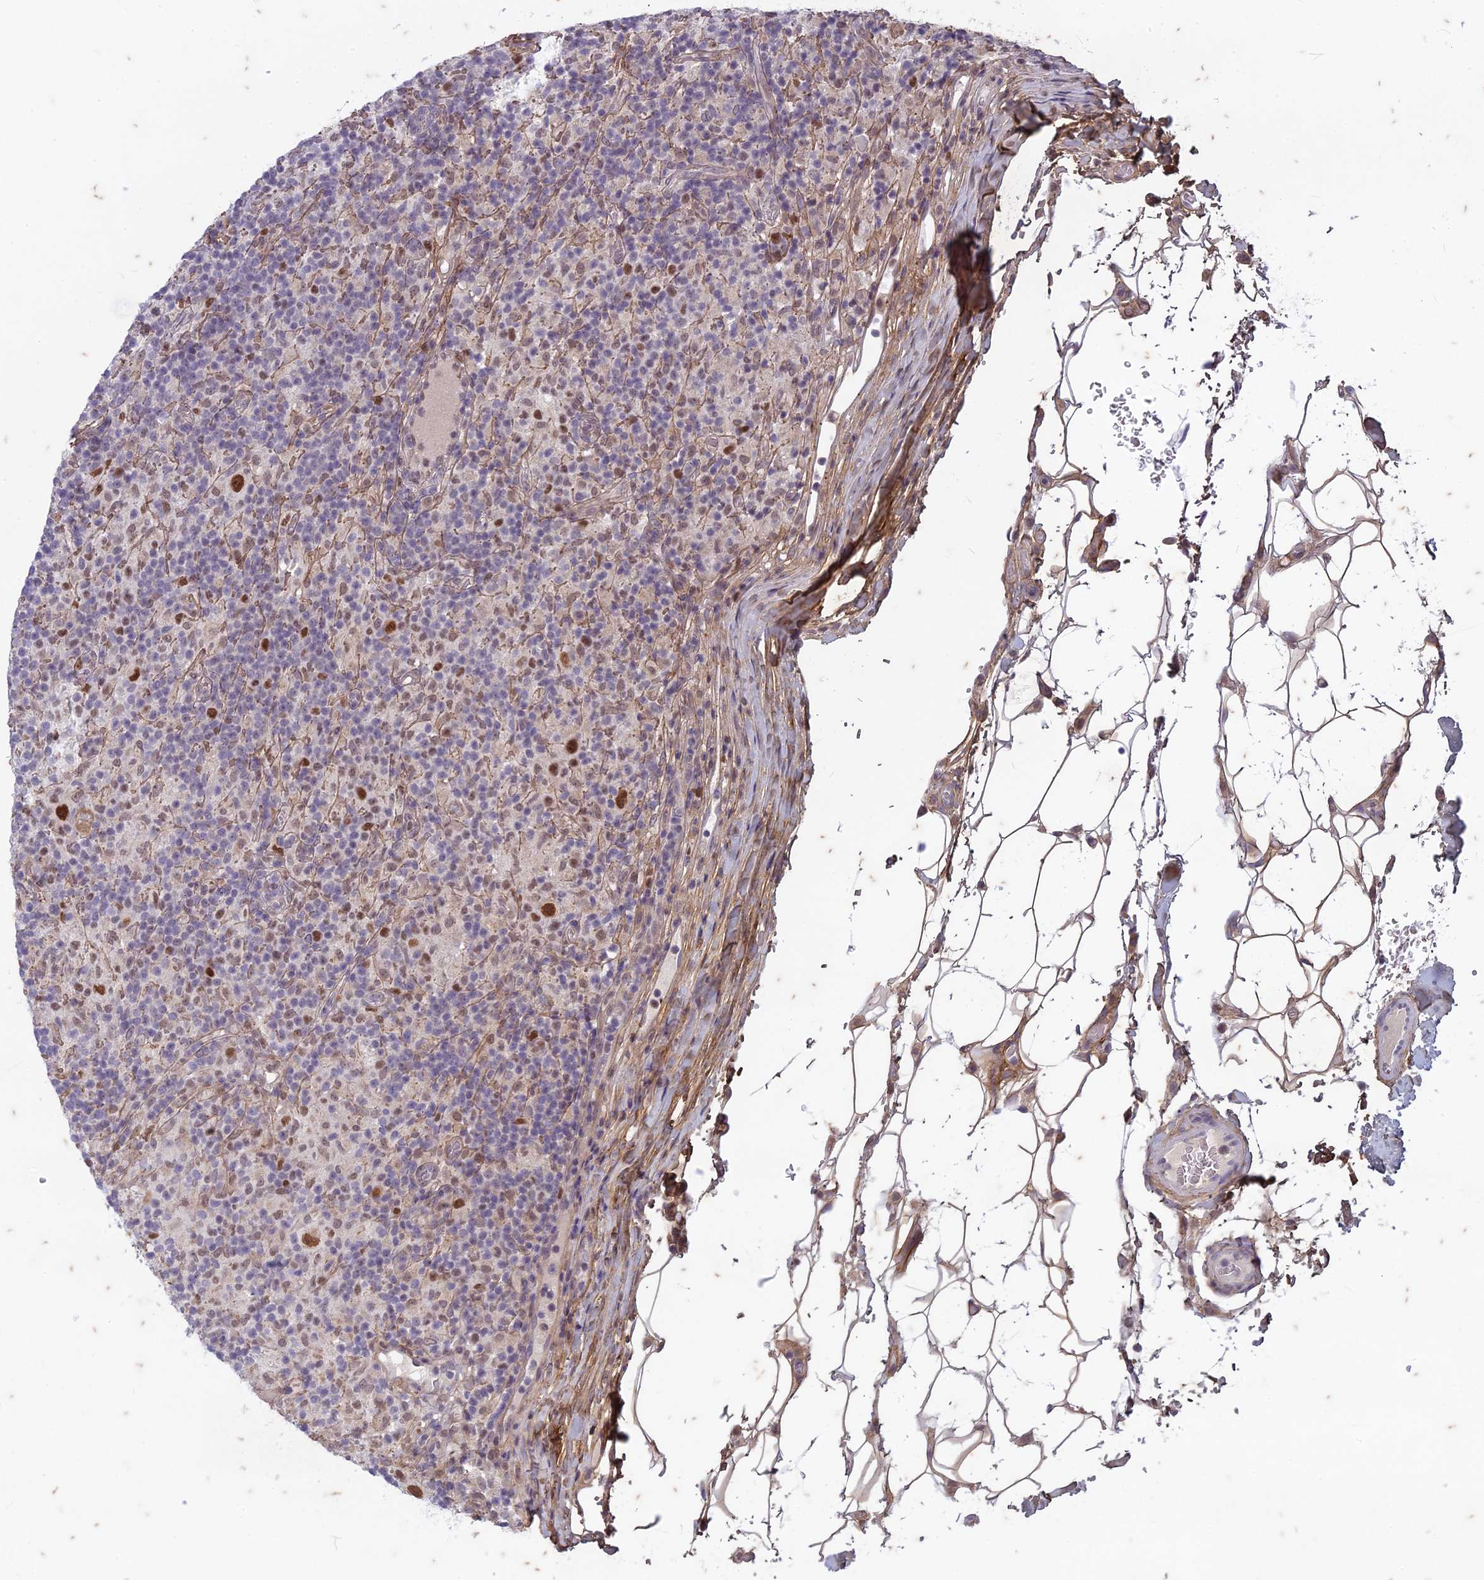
{"staining": {"intensity": "strong", "quantity": ">75%", "location": "nuclear"}, "tissue": "lymphoma", "cell_type": "Tumor cells", "image_type": "cancer", "snomed": [{"axis": "morphology", "description": "Hodgkin's disease, NOS"}, {"axis": "topography", "description": "Lymph node"}], "caption": "A brown stain highlights strong nuclear staining of a protein in lymphoma tumor cells.", "gene": "PABPN1L", "patient": {"sex": "male", "age": 70}}